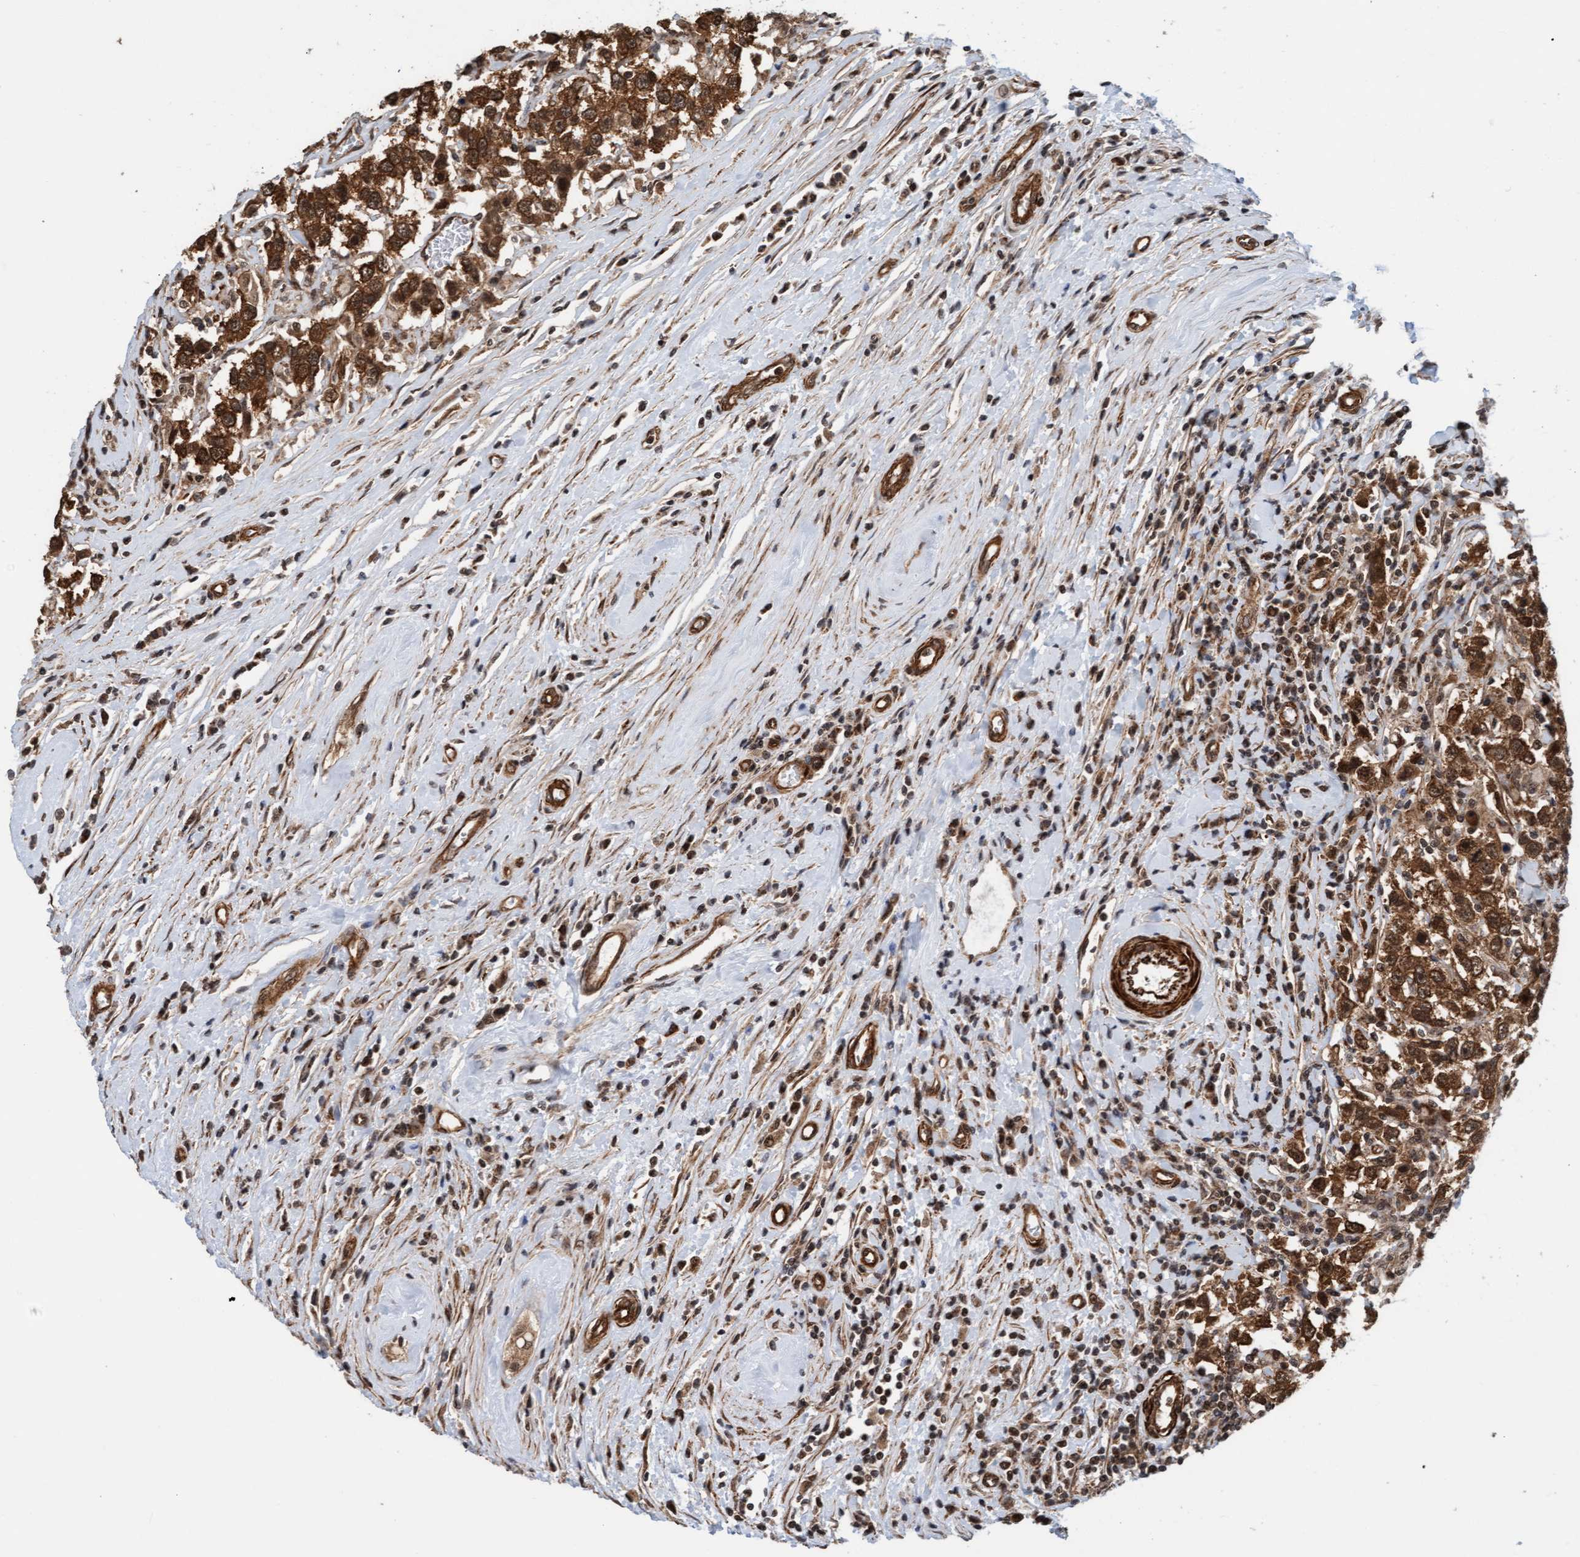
{"staining": {"intensity": "strong", "quantity": ">75%", "location": "cytoplasmic/membranous,nuclear"}, "tissue": "testis cancer", "cell_type": "Tumor cells", "image_type": "cancer", "snomed": [{"axis": "morphology", "description": "Seminoma, NOS"}, {"axis": "topography", "description": "Testis"}], "caption": "IHC photomicrograph of neoplastic tissue: testis cancer stained using immunohistochemistry shows high levels of strong protein expression localized specifically in the cytoplasmic/membranous and nuclear of tumor cells, appearing as a cytoplasmic/membranous and nuclear brown color.", "gene": "STXBP4", "patient": {"sex": "male", "age": 41}}